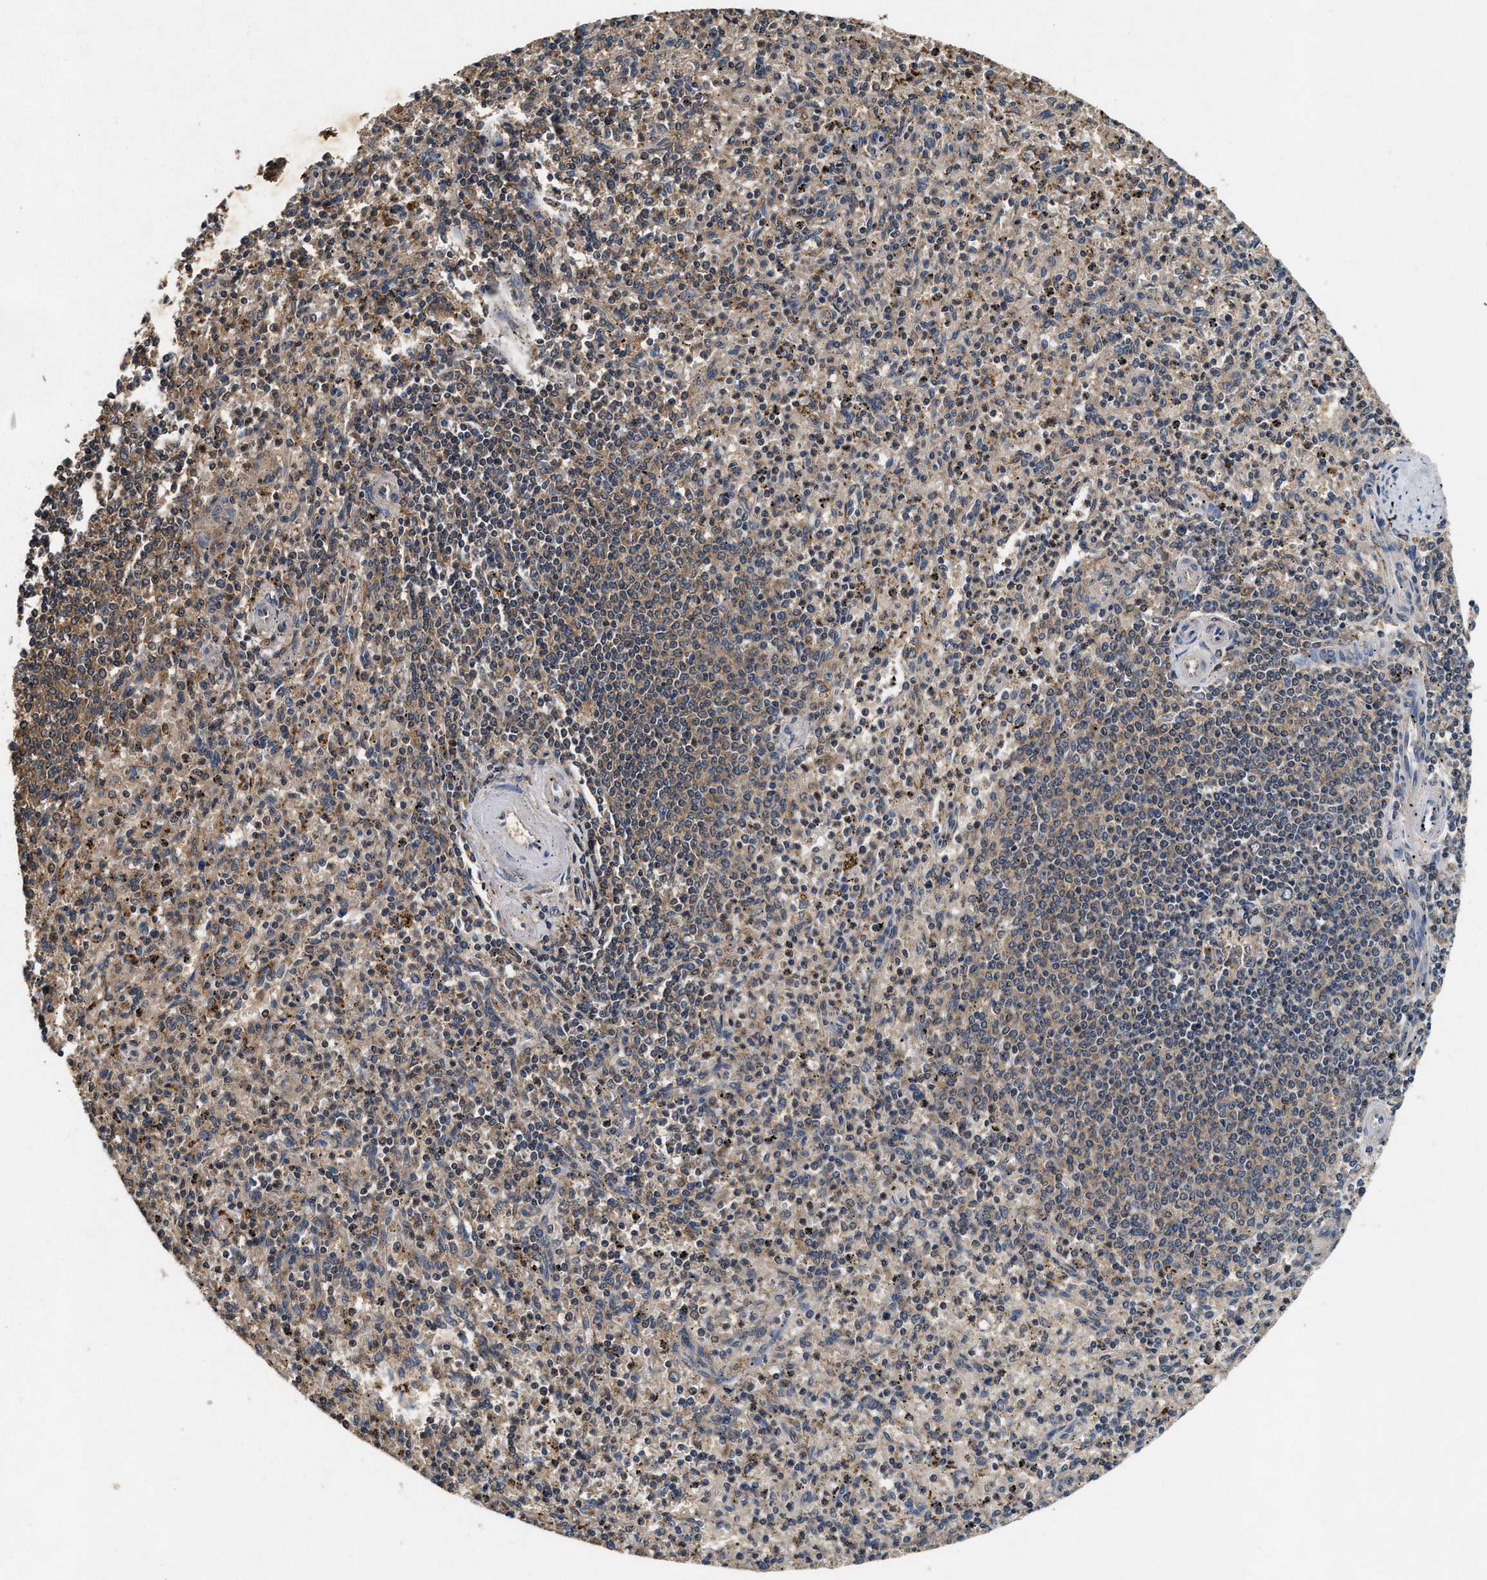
{"staining": {"intensity": "moderate", "quantity": "25%-75%", "location": "cytoplasmic/membranous"}, "tissue": "spleen", "cell_type": "Cells in red pulp", "image_type": "normal", "snomed": [{"axis": "morphology", "description": "Normal tissue, NOS"}, {"axis": "topography", "description": "Spleen"}], "caption": "Unremarkable spleen was stained to show a protein in brown. There is medium levels of moderate cytoplasmic/membranous expression in approximately 25%-75% of cells in red pulp. The protein is shown in brown color, while the nuclei are stained blue.", "gene": "PDAP1", "patient": {"sex": "male", "age": 72}}